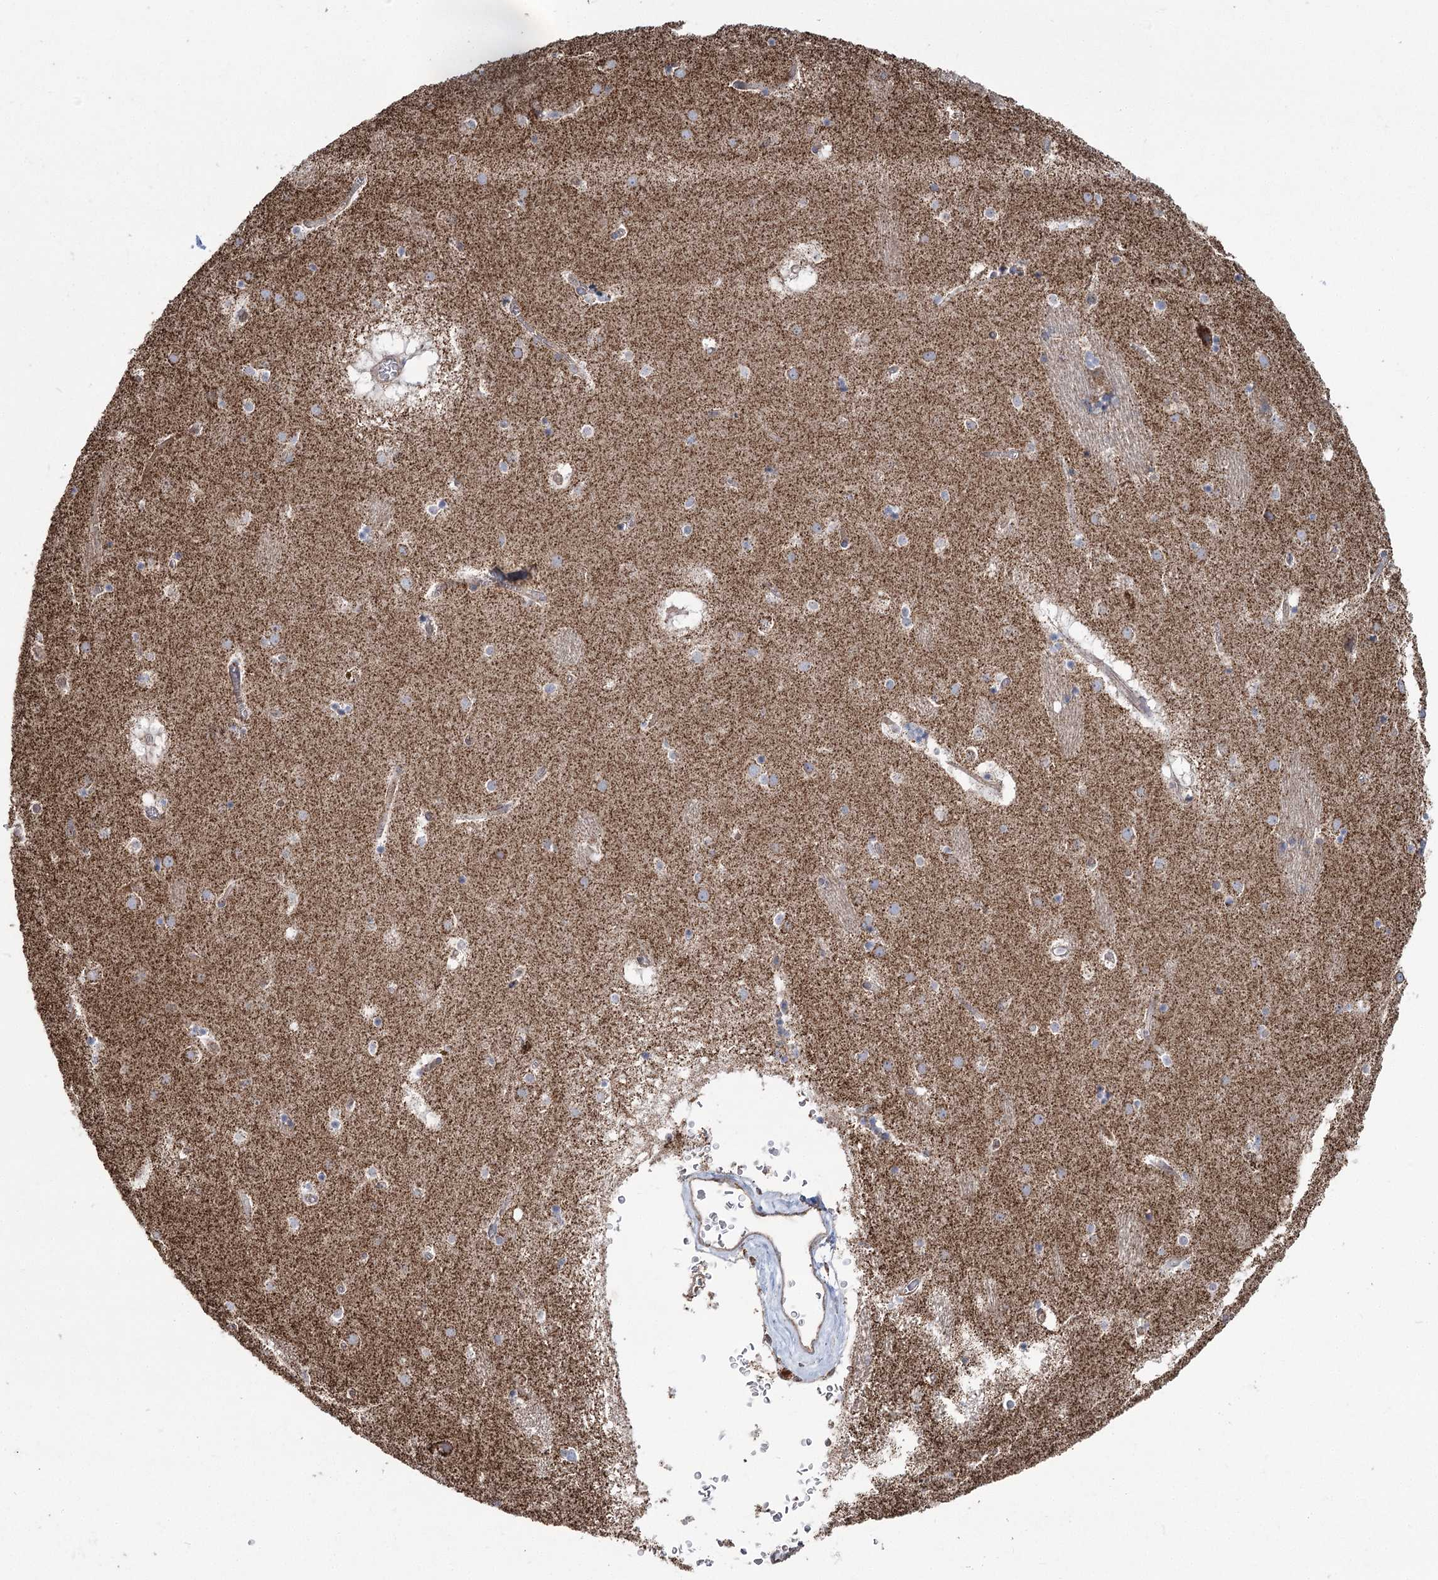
{"staining": {"intensity": "moderate", "quantity": "<25%", "location": "cytoplasmic/membranous"}, "tissue": "caudate", "cell_type": "Glial cells", "image_type": "normal", "snomed": [{"axis": "morphology", "description": "Normal tissue, NOS"}, {"axis": "topography", "description": "Lateral ventricle wall"}], "caption": "IHC (DAB (3,3'-diaminobenzidine)) staining of normal caudate demonstrates moderate cytoplasmic/membranous protein expression in approximately <25% of glial cells.", "gene": "RANBP3L", "patient": {"sex": "male", "age": 70}}